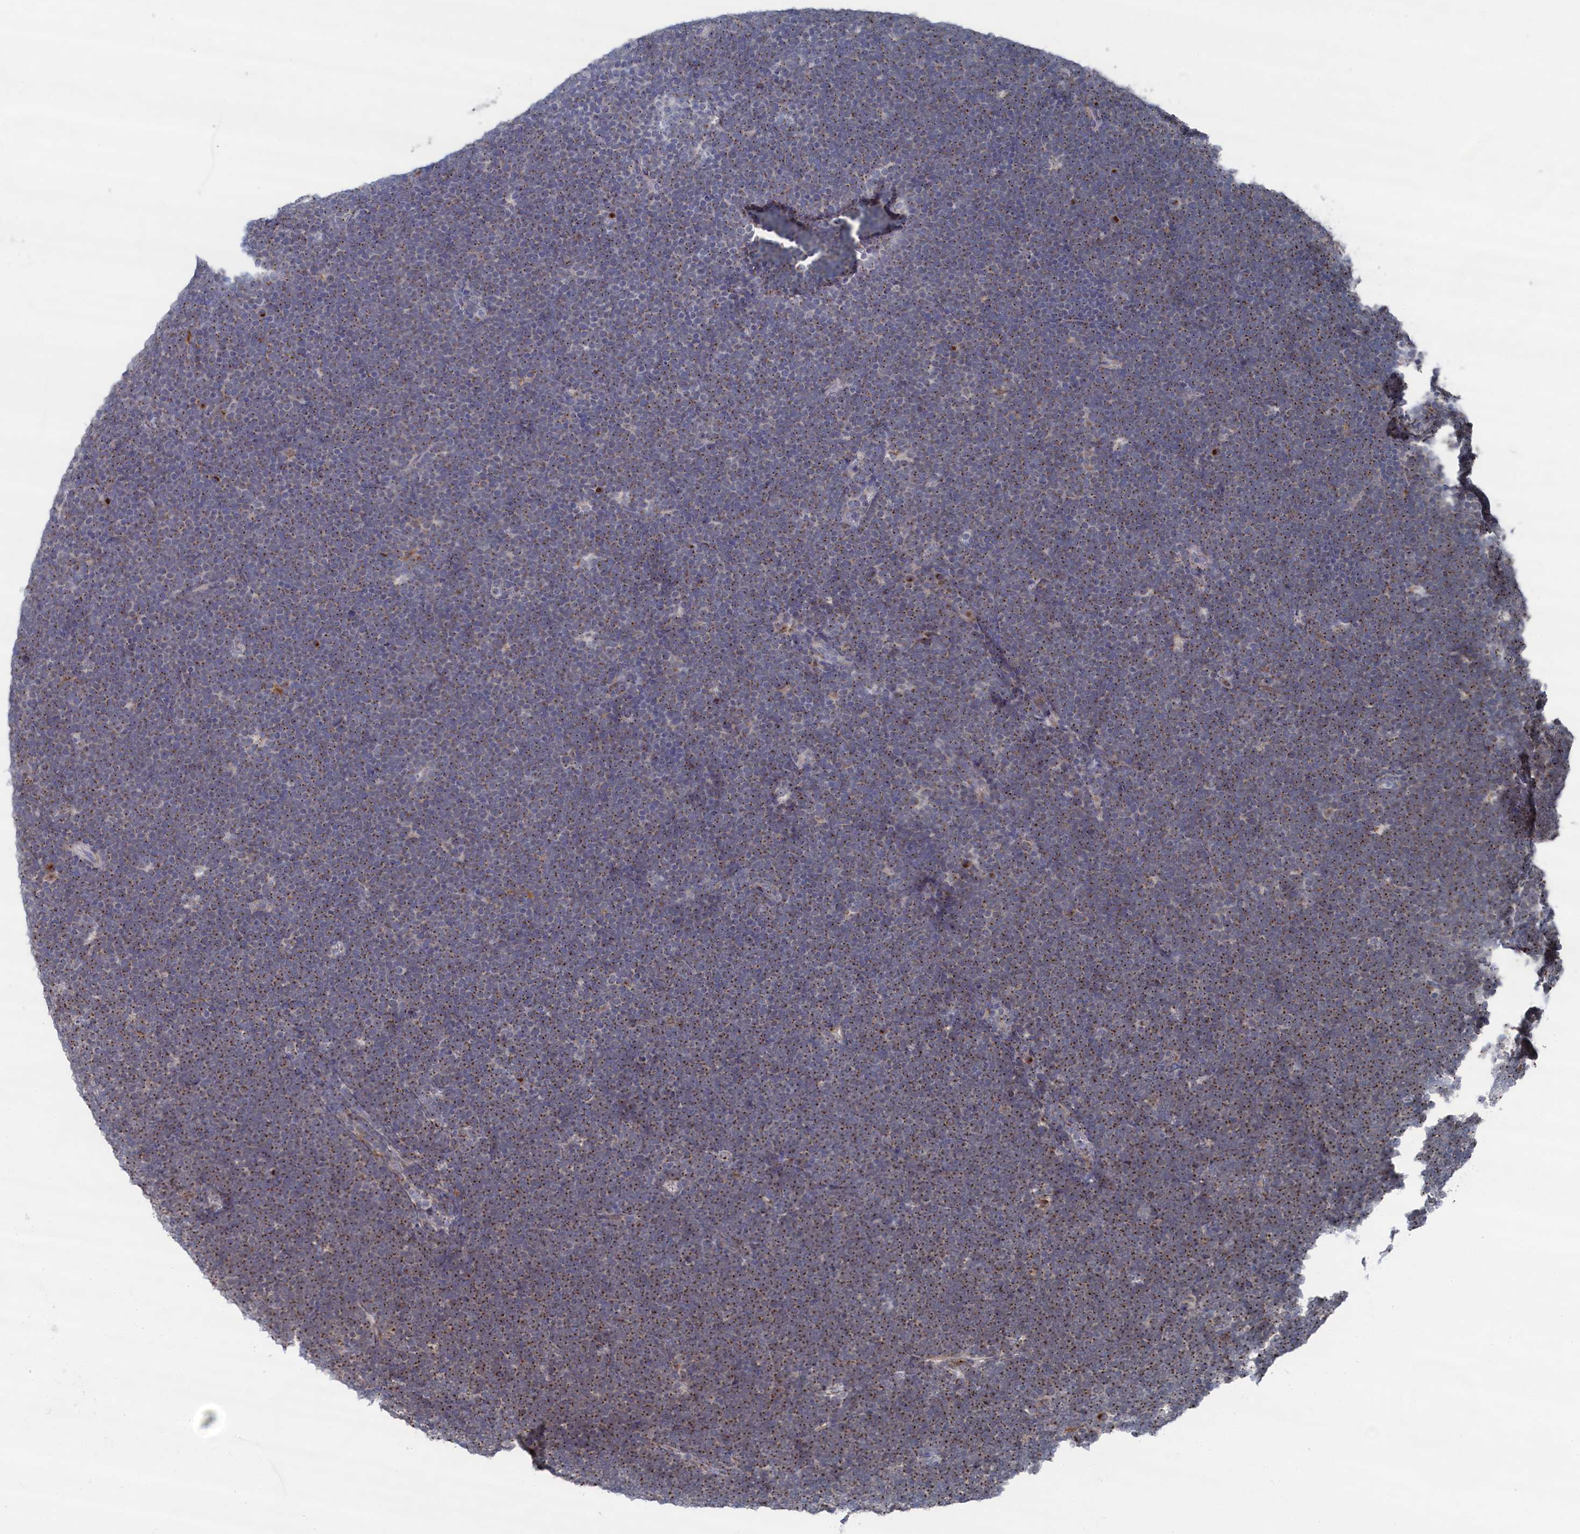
{"staining": {"intensity": "negative", "quantity": "none", "location": "none"}, "tissue": "lymphoma", "cell_type": "Tumor cells", "image_type": "cancer", "snomed": [{"axis": "morphology", "description": "Malignant lymphoma, non-Hodgkin's type, High grade"}, {"axis": "topography", "description": "Lymph node"}], "caption": "High magnification brightfield microscopy of lymphoma stained with DAB (brown) and counterstained with hematoxylin (blue): tumor cells show no significant positivity.", "gene": "IRX1", "patient": {"sex": "male", "age": 13}}